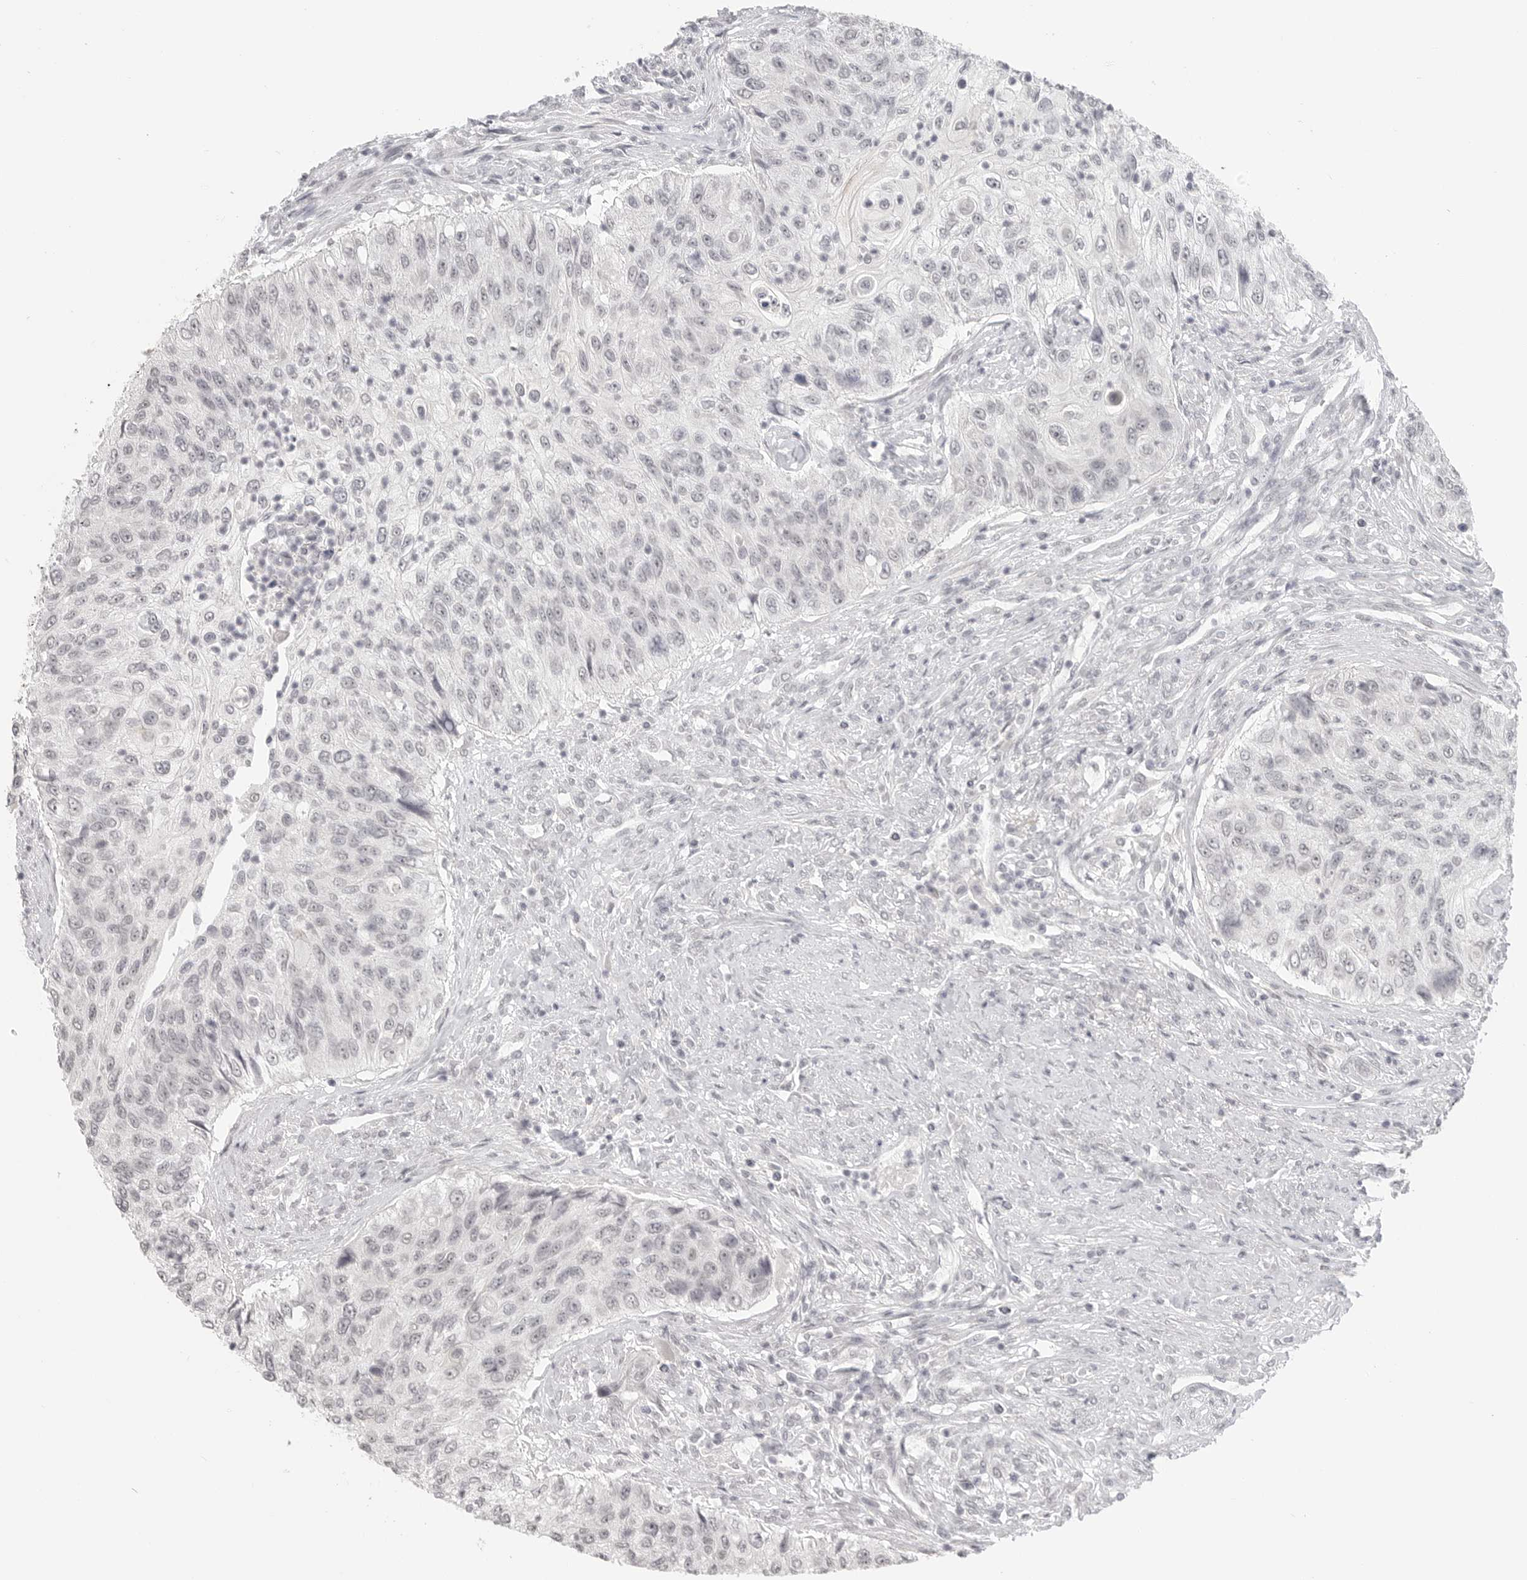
{"staining": {"intensity": "negative", "quantity": "none", "location": "none"}, "tissue": "urothelial cancer", "cell_type": "Tumor cells", "image_type": "cancer", "snomed": [{"axis": "morphology", "description": "Urothelial carcinoma, High grade"}, {"axis": "topography", "description": "Urinary bladder"}], "caption": "This is an immunohistochemistry (IHC) histopathology image of human high-grade urothelial carcinoma. There is no staining in tumor cells.", "gene": "KLK11", "patient": {"sex": "female", "age": 60}}